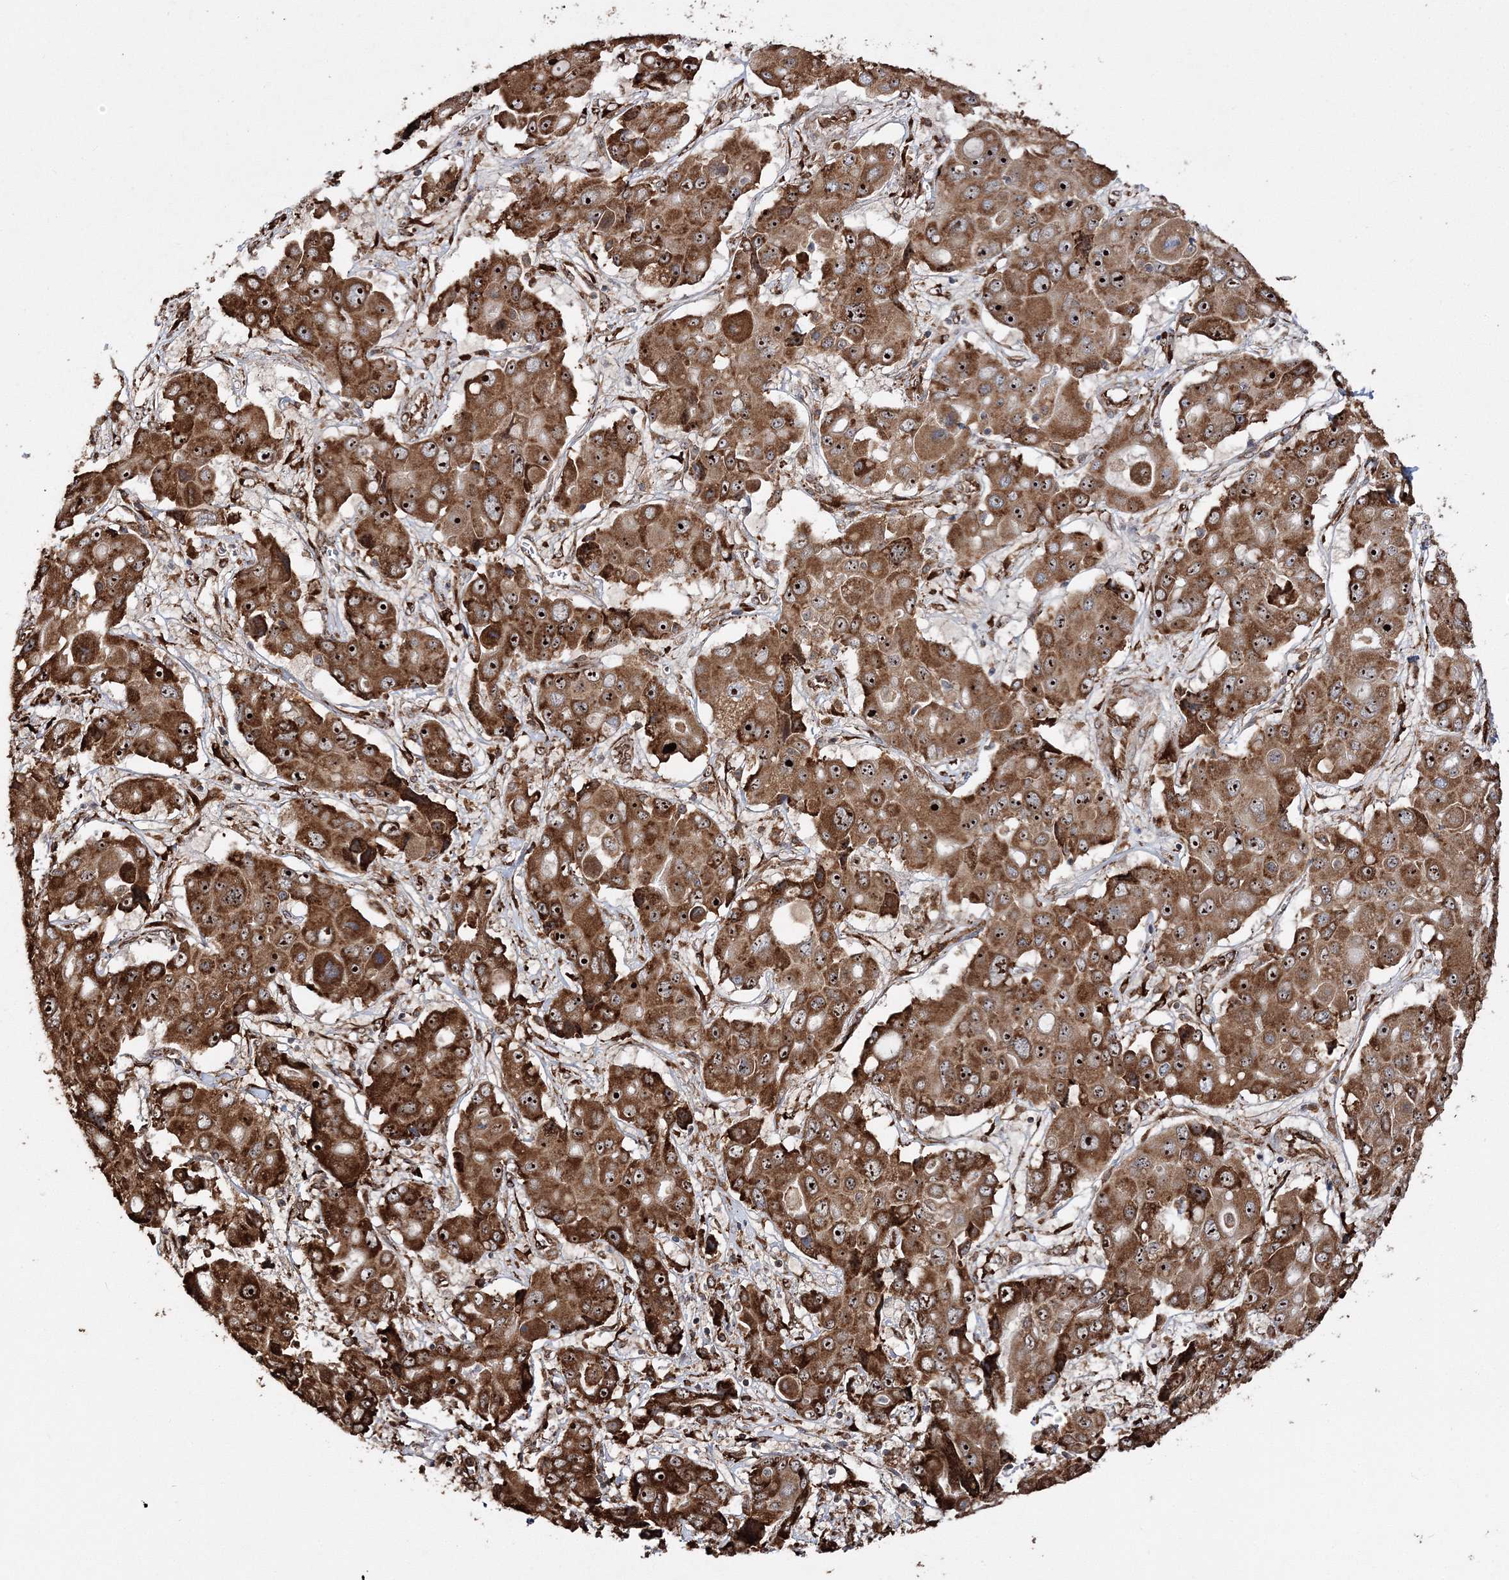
{"staining": {"intensity": "strong", "quantity": ">75%", "location": "cytoplasmic/membranous,nuclear"}, "tissue": "liver cancer", "cell_type": "Tumor cells", "image_type": "cancer", "snomed": [{"axis": "morphology", "description": "Cholangiocarcinoma"}, {"axis": "topography", "description": "Liver"}], "caption": "Cholangiocarcinoma (liver) was stained to show a protein in brown. There is high levels of strong cytoplasmic/membranous and nuclear staining in about >75% of tumor cells.", "gene": "SCRN3", "patient": {"sex": "male", "age": 67}}